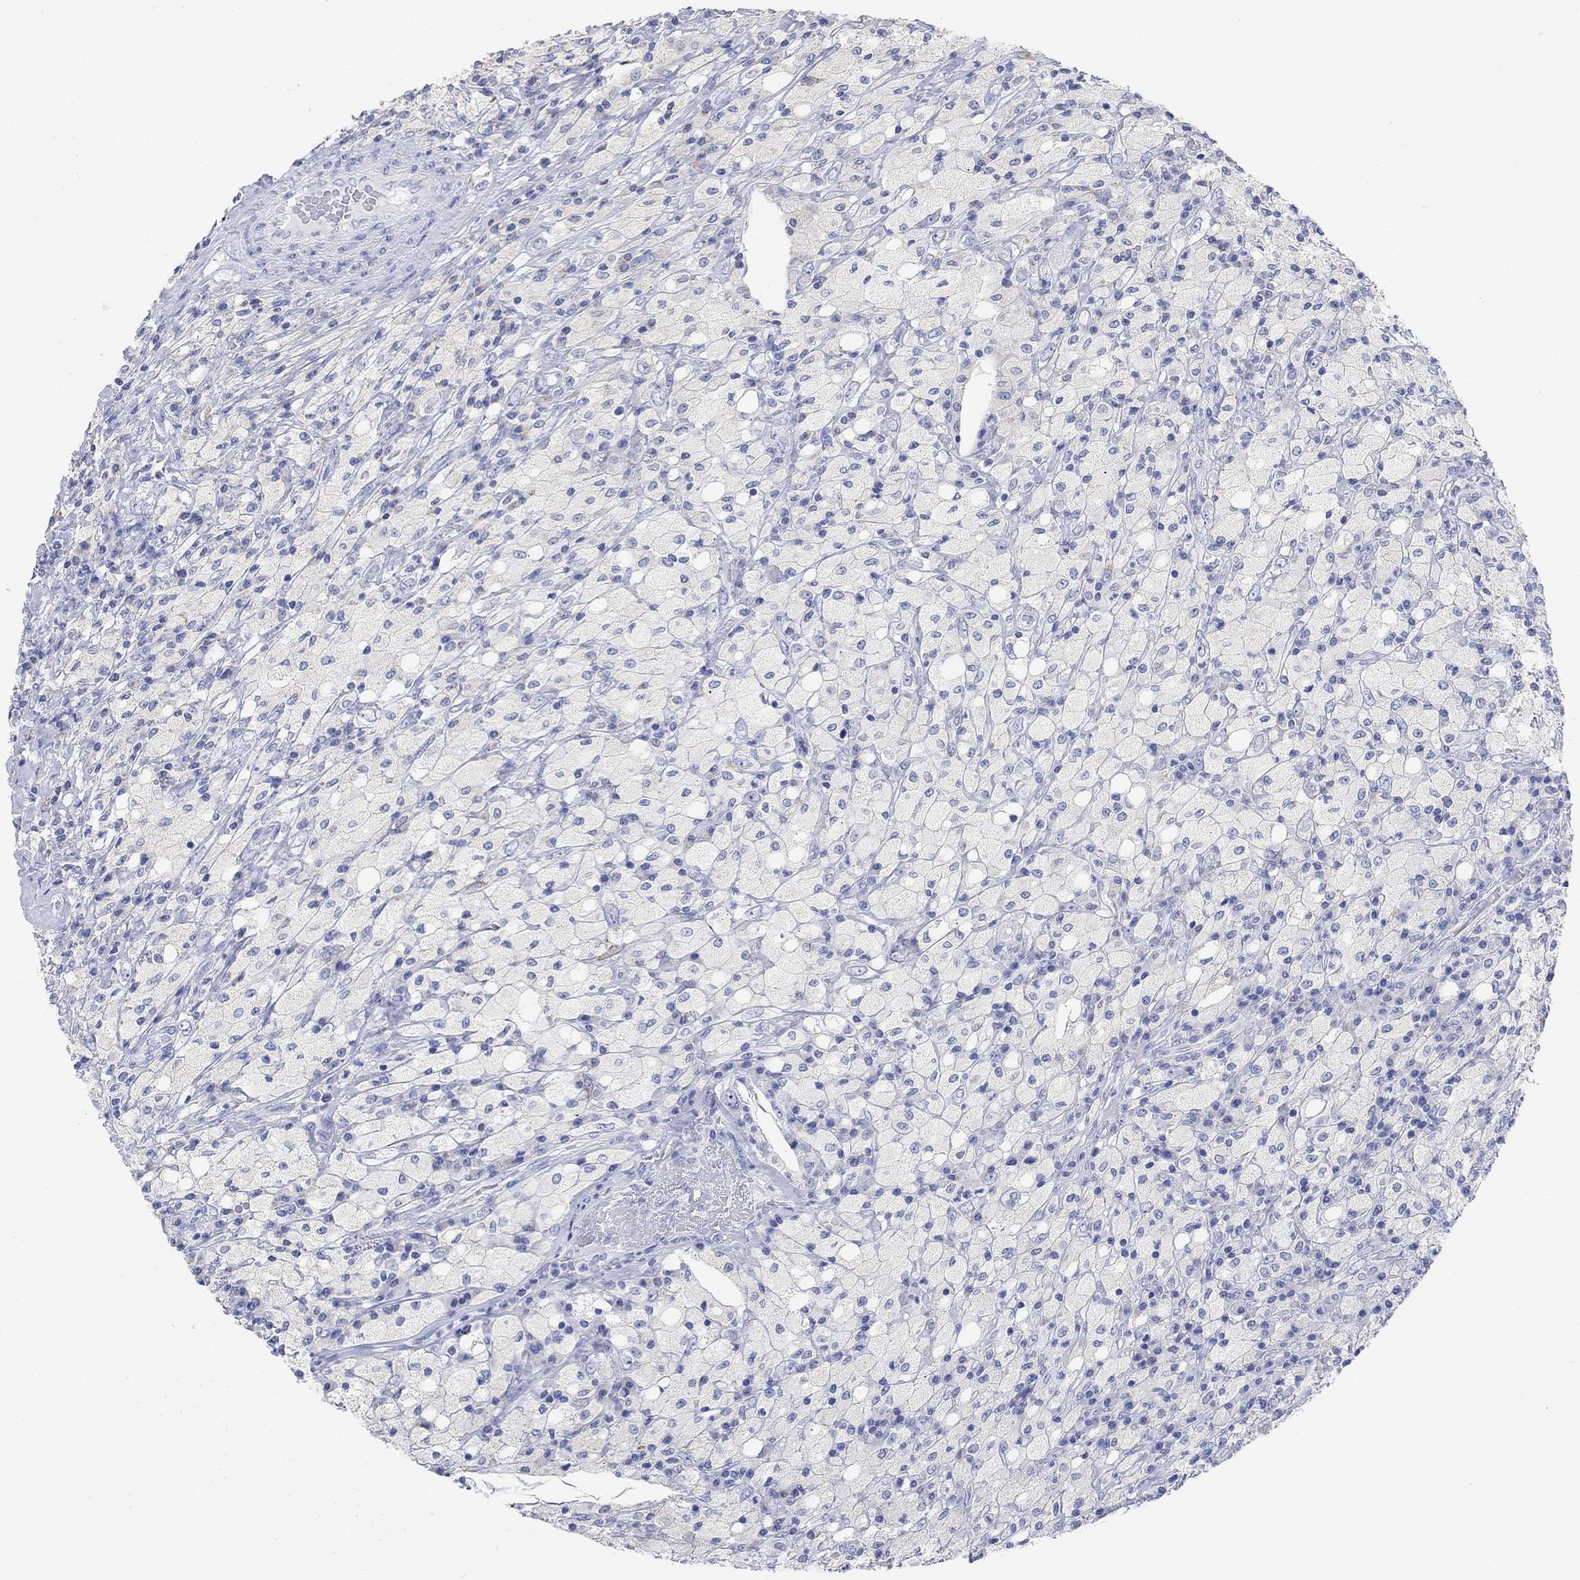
{"staining": {"intensity": "negative", "quantity": "none", "location": "none"}, "tissue": "testis cancer", "cell_type": "Tumor cells", "image_type": "cancer", "snomed": [{"axis": "morphology", "description": "Necrosis, NOS"}, {"axis": "morphology", "description": "Carcinoma, Embryonal, NOS"}, {"axis": "topography", "description": "Testis"}], "caption": "This is an IHC image of human testis cancer. There is no positivity in tumor cells.", "gene": "SYT12", "patient": {"sex": "male", "age": 19}}